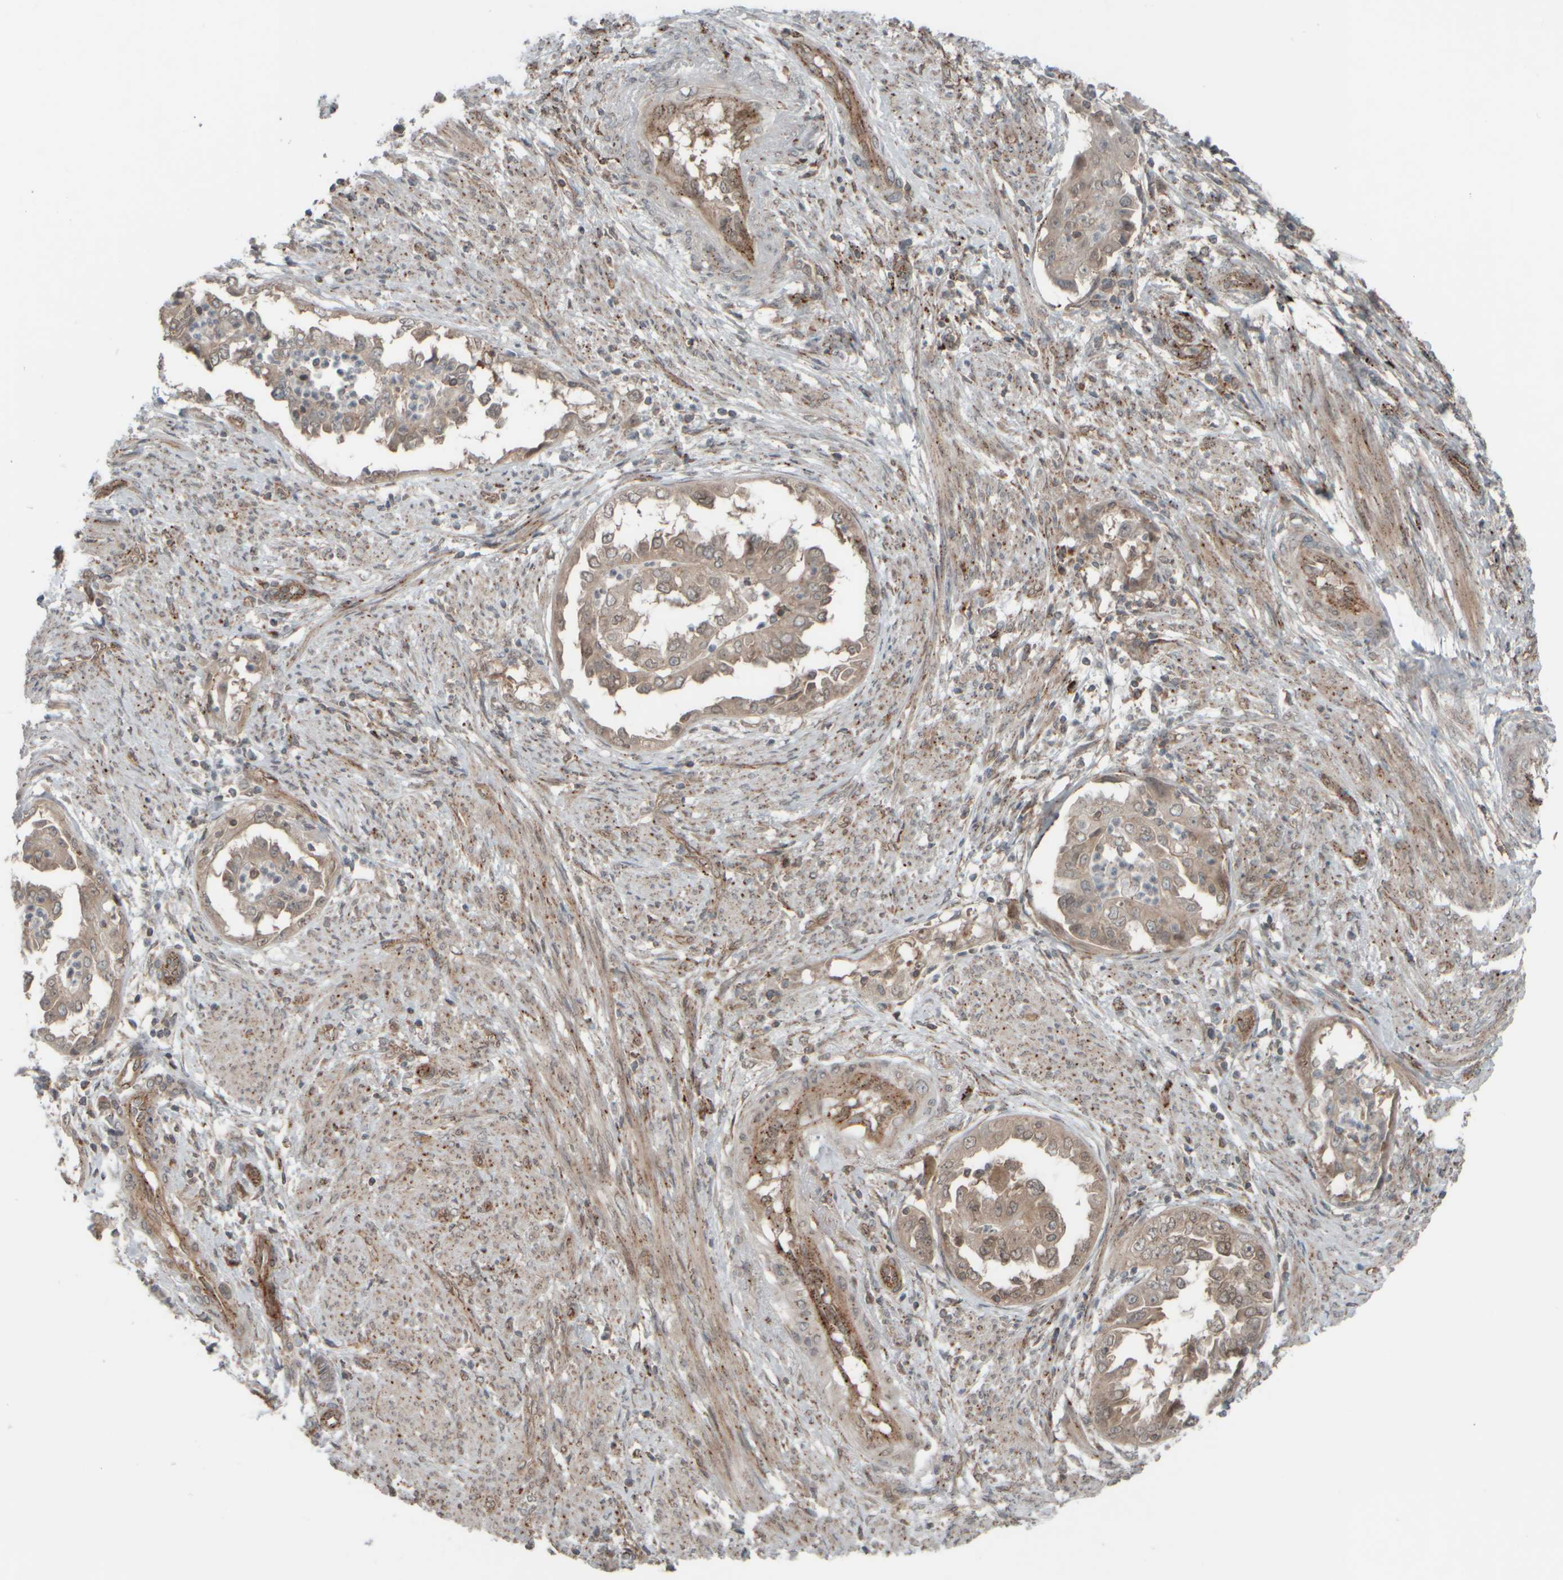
{"staining": {"intensity": "weak", "quantity": ">75%", "location": "cytoplasmic/membranous"}, "tissue": "endometrial cancer", "cell_type": "Tumor cells", "image_type": "cancer", "snomed": [{"axis": "morphology", "description": "Adenocarcinoma, NOS"}, {"axis": "topography", "description": "Endometrium"}], "caption": "Endometrial adenocarcinoma was stained to show a protein in brown. There is low levels of weak cytoplasmic/membranous expression in about >75% of tumor cells.", "gene": "GIGYF1", "patient": {"sex": "female", "age": 85}}